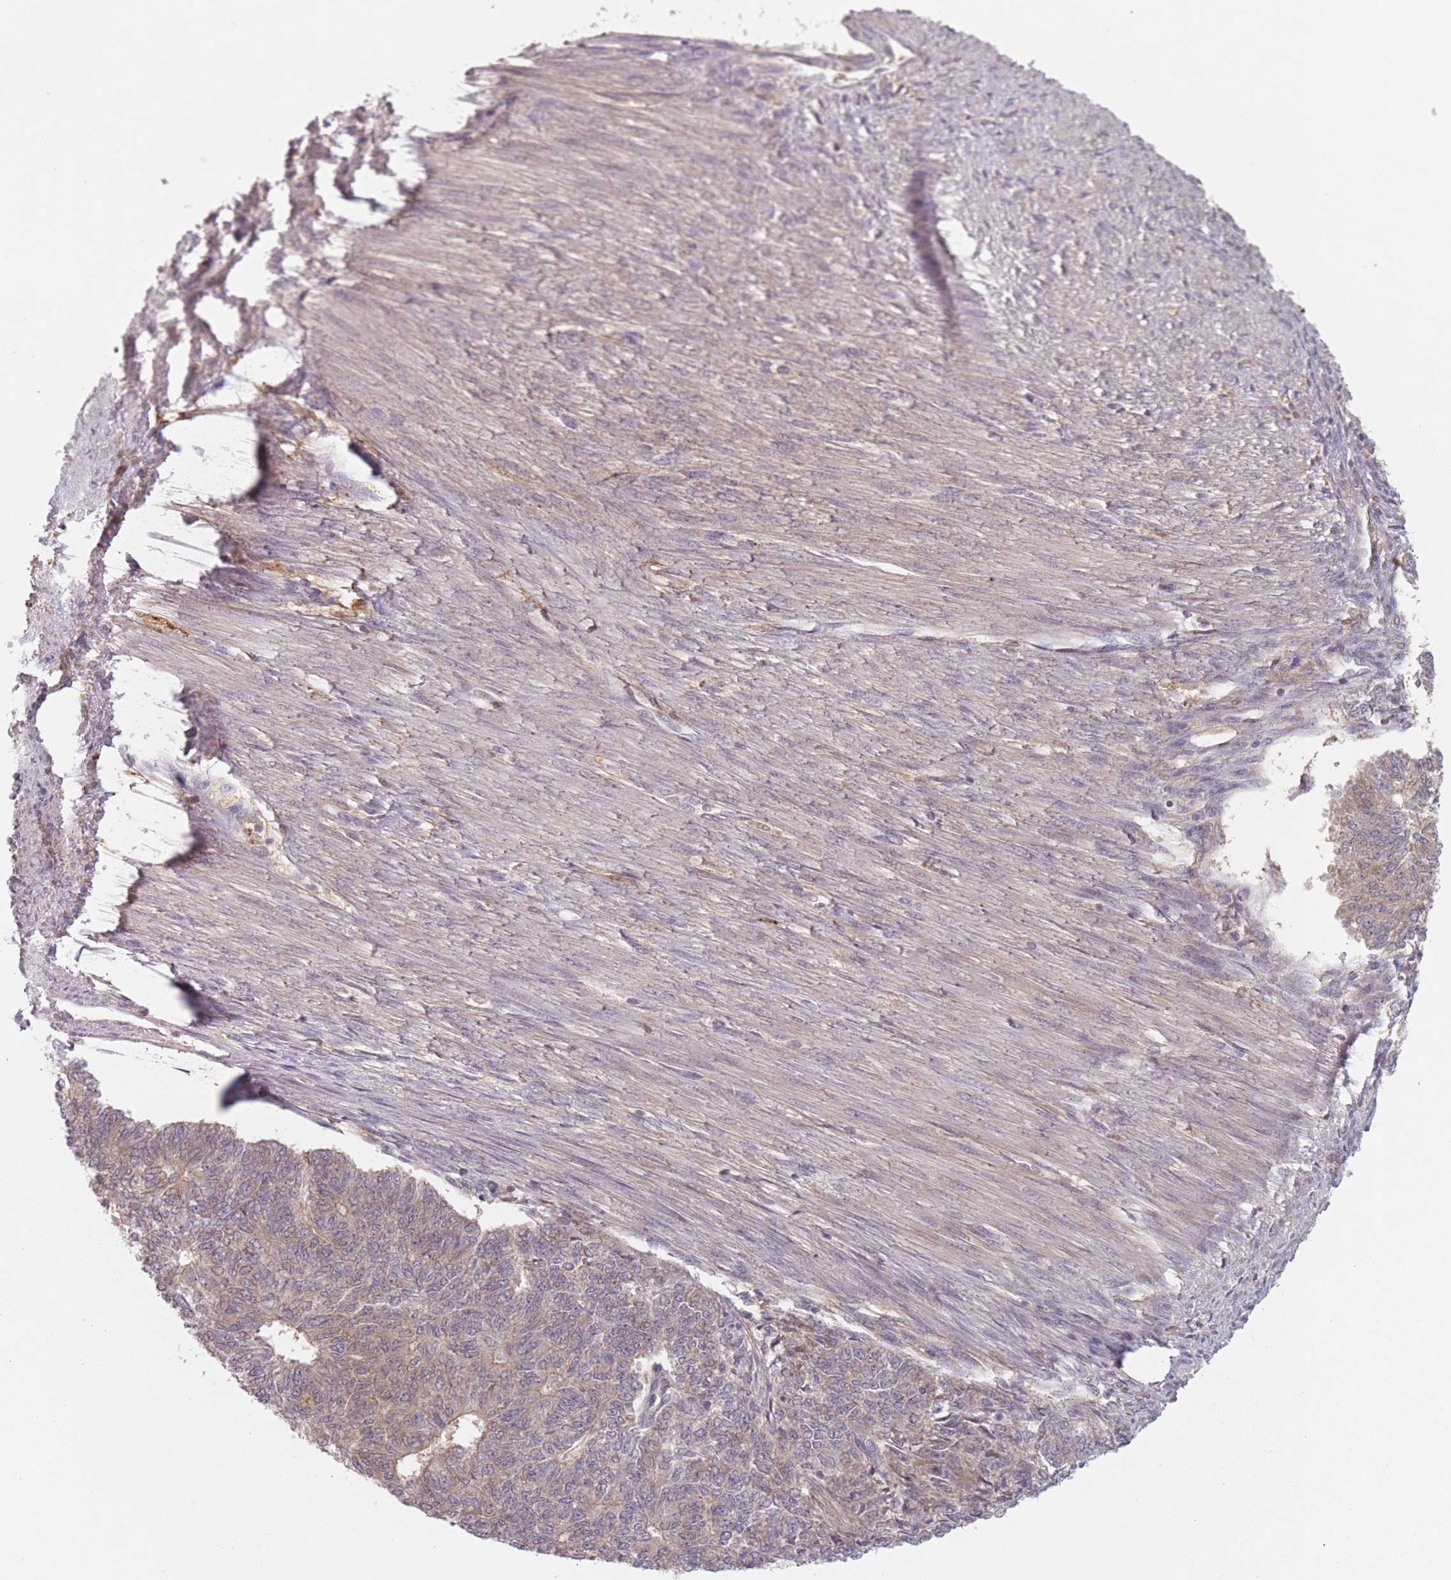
{"staining": {"intensity": "weak", "quantity": "<25%", "location": "cytoplasmic/membranous"}, "tissue": "endometrial cancer", "cell_type": "Tumor cells", "image_type": "cancer", "snomed": [{"axis": "morphology", "description": "Adenocarcinoma, NOS"}, {"axis": "topography", "description": "Endometrium"}], "caption": "This is a histopathology image of immunohistochemistry (IHC) staining of endometrial cancer, which shows no staining in tumor cells.", "gene": "NAXE", "patient": {"sex": "female", "age": 32}}